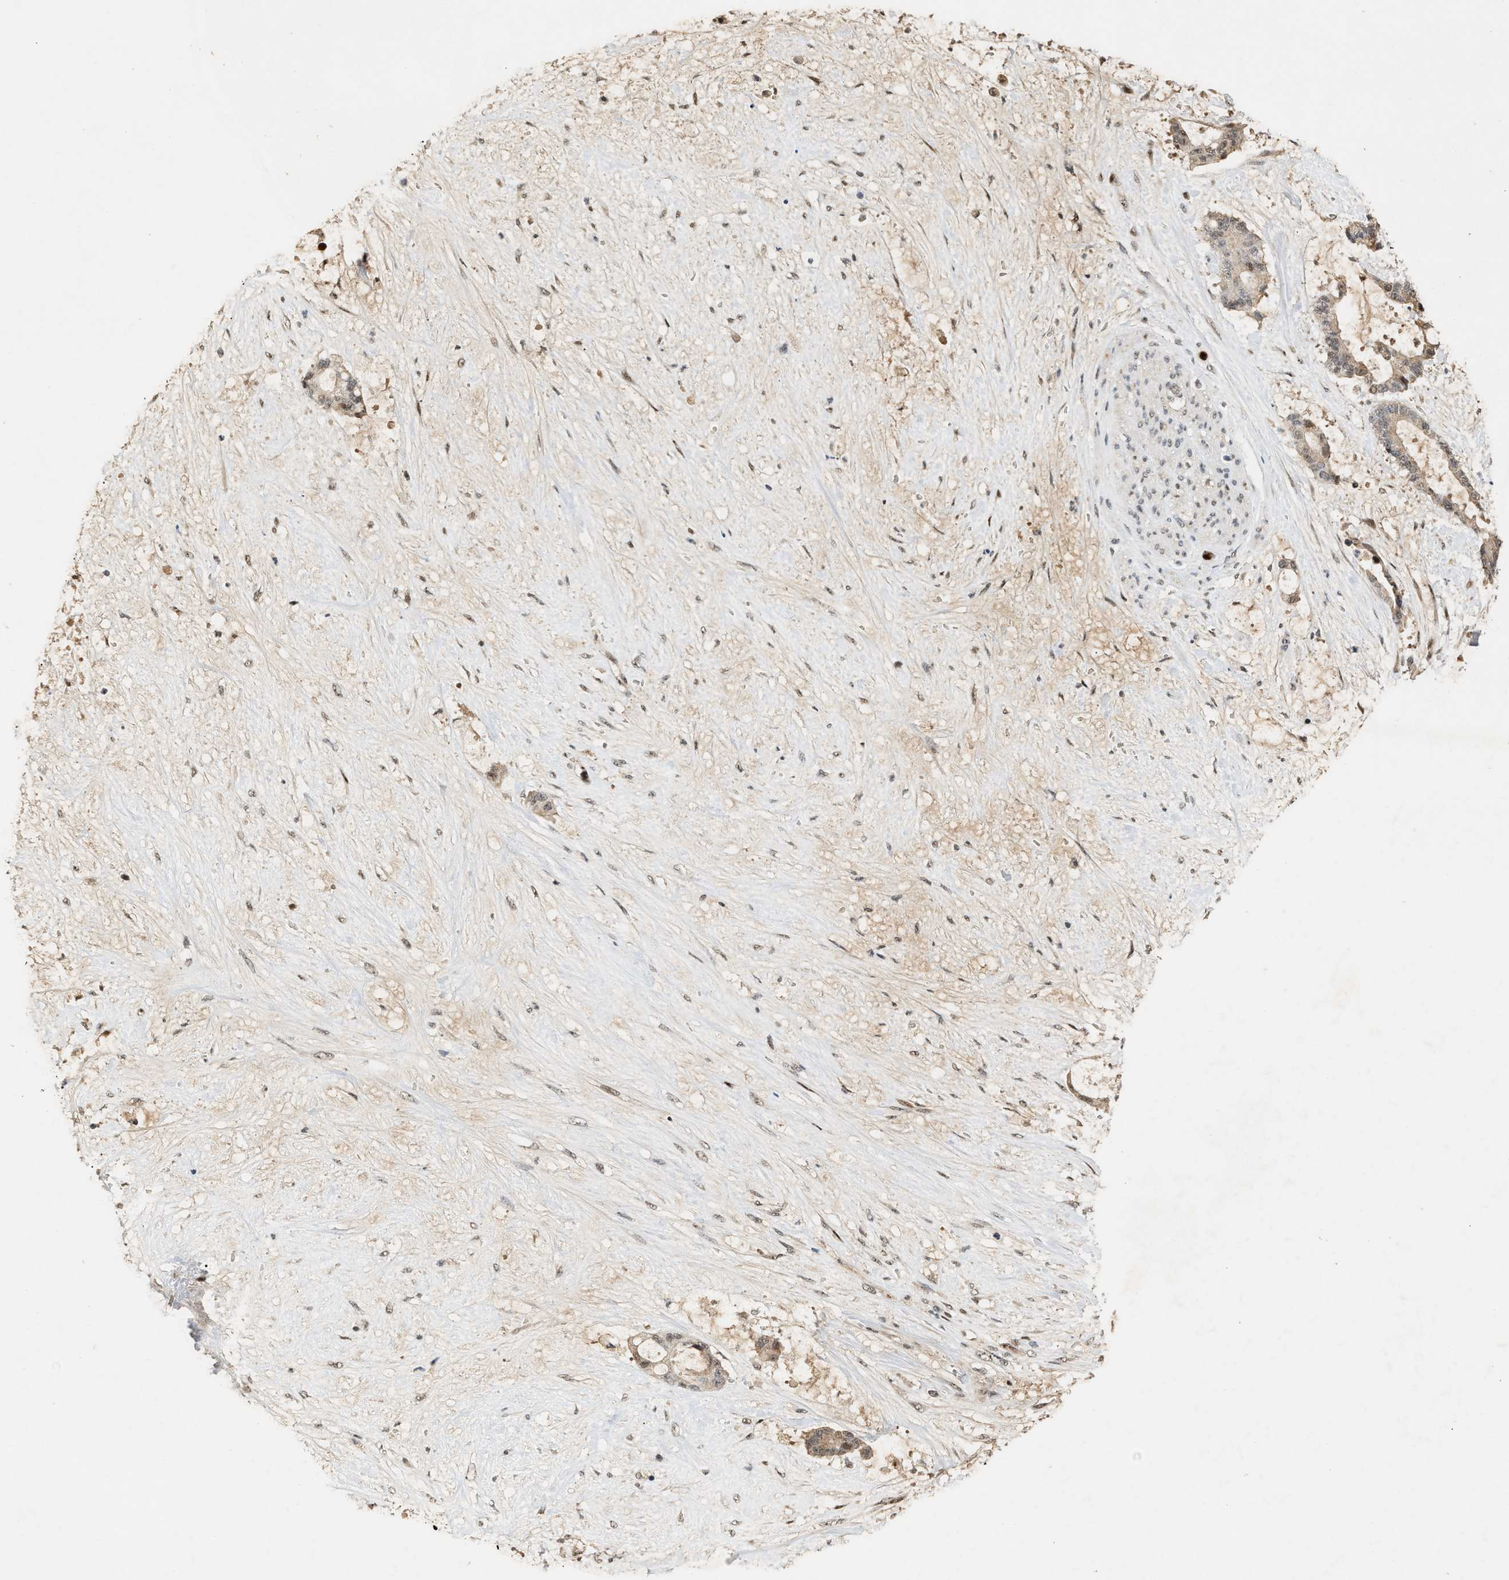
{"staining": {"intensity": "weak", "quantity": "<25%", "location": "cytoplasmic/membranous"}, "tissue": "liver cancer", "cell_type": "Tumor cells", "image_type": "cancer", "snomed": [{"axis": "morphology", "description": "Normal tissue, NOS"}, {"axis": "morphology", "description": "Cholangiocarcinoma"}, {"axis": "topography", "description": "Liver"}, {"axis": "topography", "description": "Peripheral nerve tissue"}], "caption": "Immunohistochemistry (IHC) histopathology image of human liver cholangiocarcinoma stained for a protein (brown), which shows no staining in tumor cells. Brightfield microscopy of immunohistochemistry stained with DAB (brown) and hematoxylin (blue), captured at high magnification.", "gene": "ZFAND5", "patient": {"sex": "female", "age": 73}}